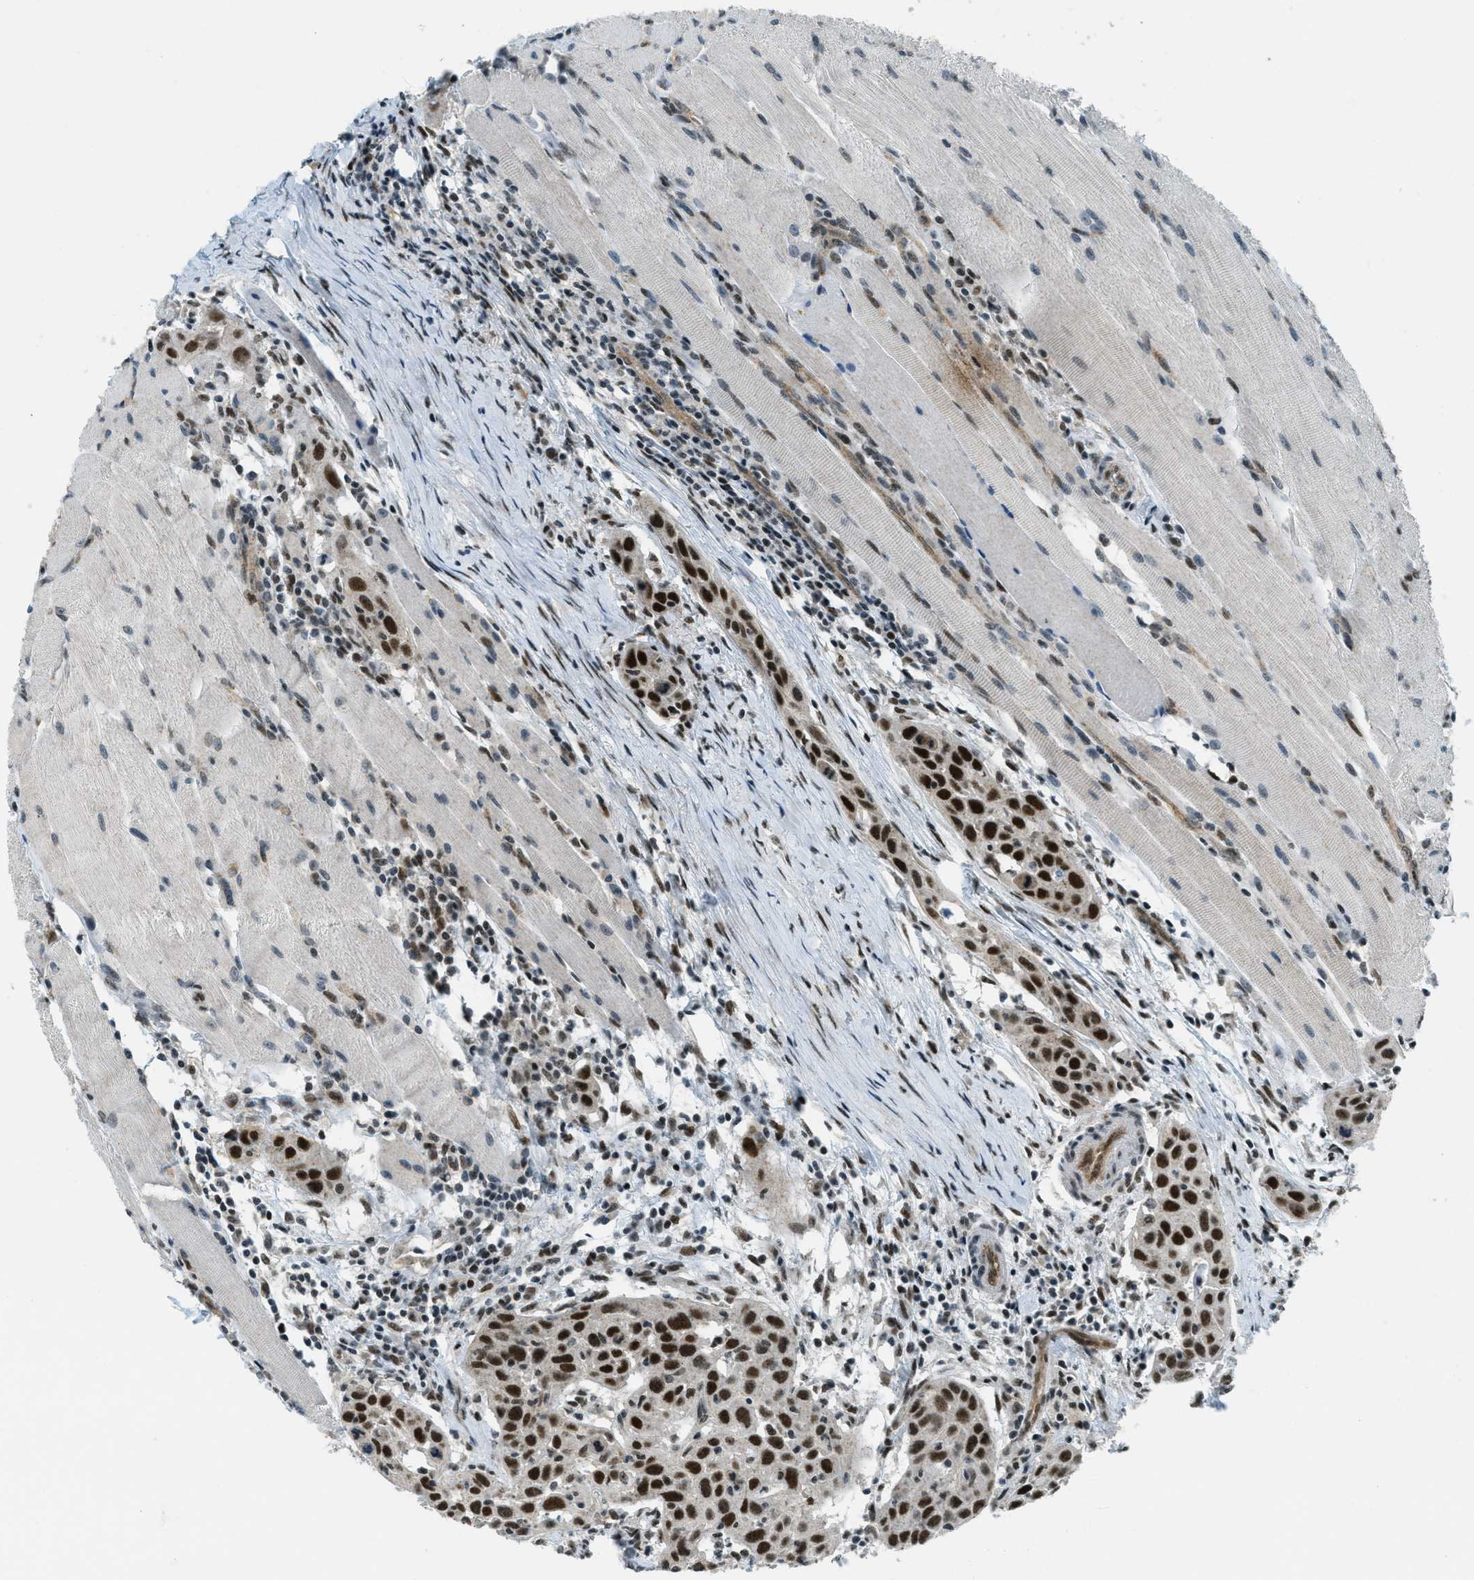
{"staining": {"intensity": "strong", "quantity": ">75%", "location": "nuclear"}, "tissue": "head and neck cancer", "cell_type": "Tumor cells", "image_type": "cancer", "snomed": [{"axis": "morphology", "description": "Squamous cell carcinoma, NOS"}, {"axis": "topography", "description": "Oral tissue"}, {"axis": "topography", "description": "Head-Neck"}], "caption": "Human head and neck squamous cell carcinoma stained with a protein marker exhibits strong staining in tumor cells.", "gene": "KLF6", "patient": {"sex": "female", "age": 50}}